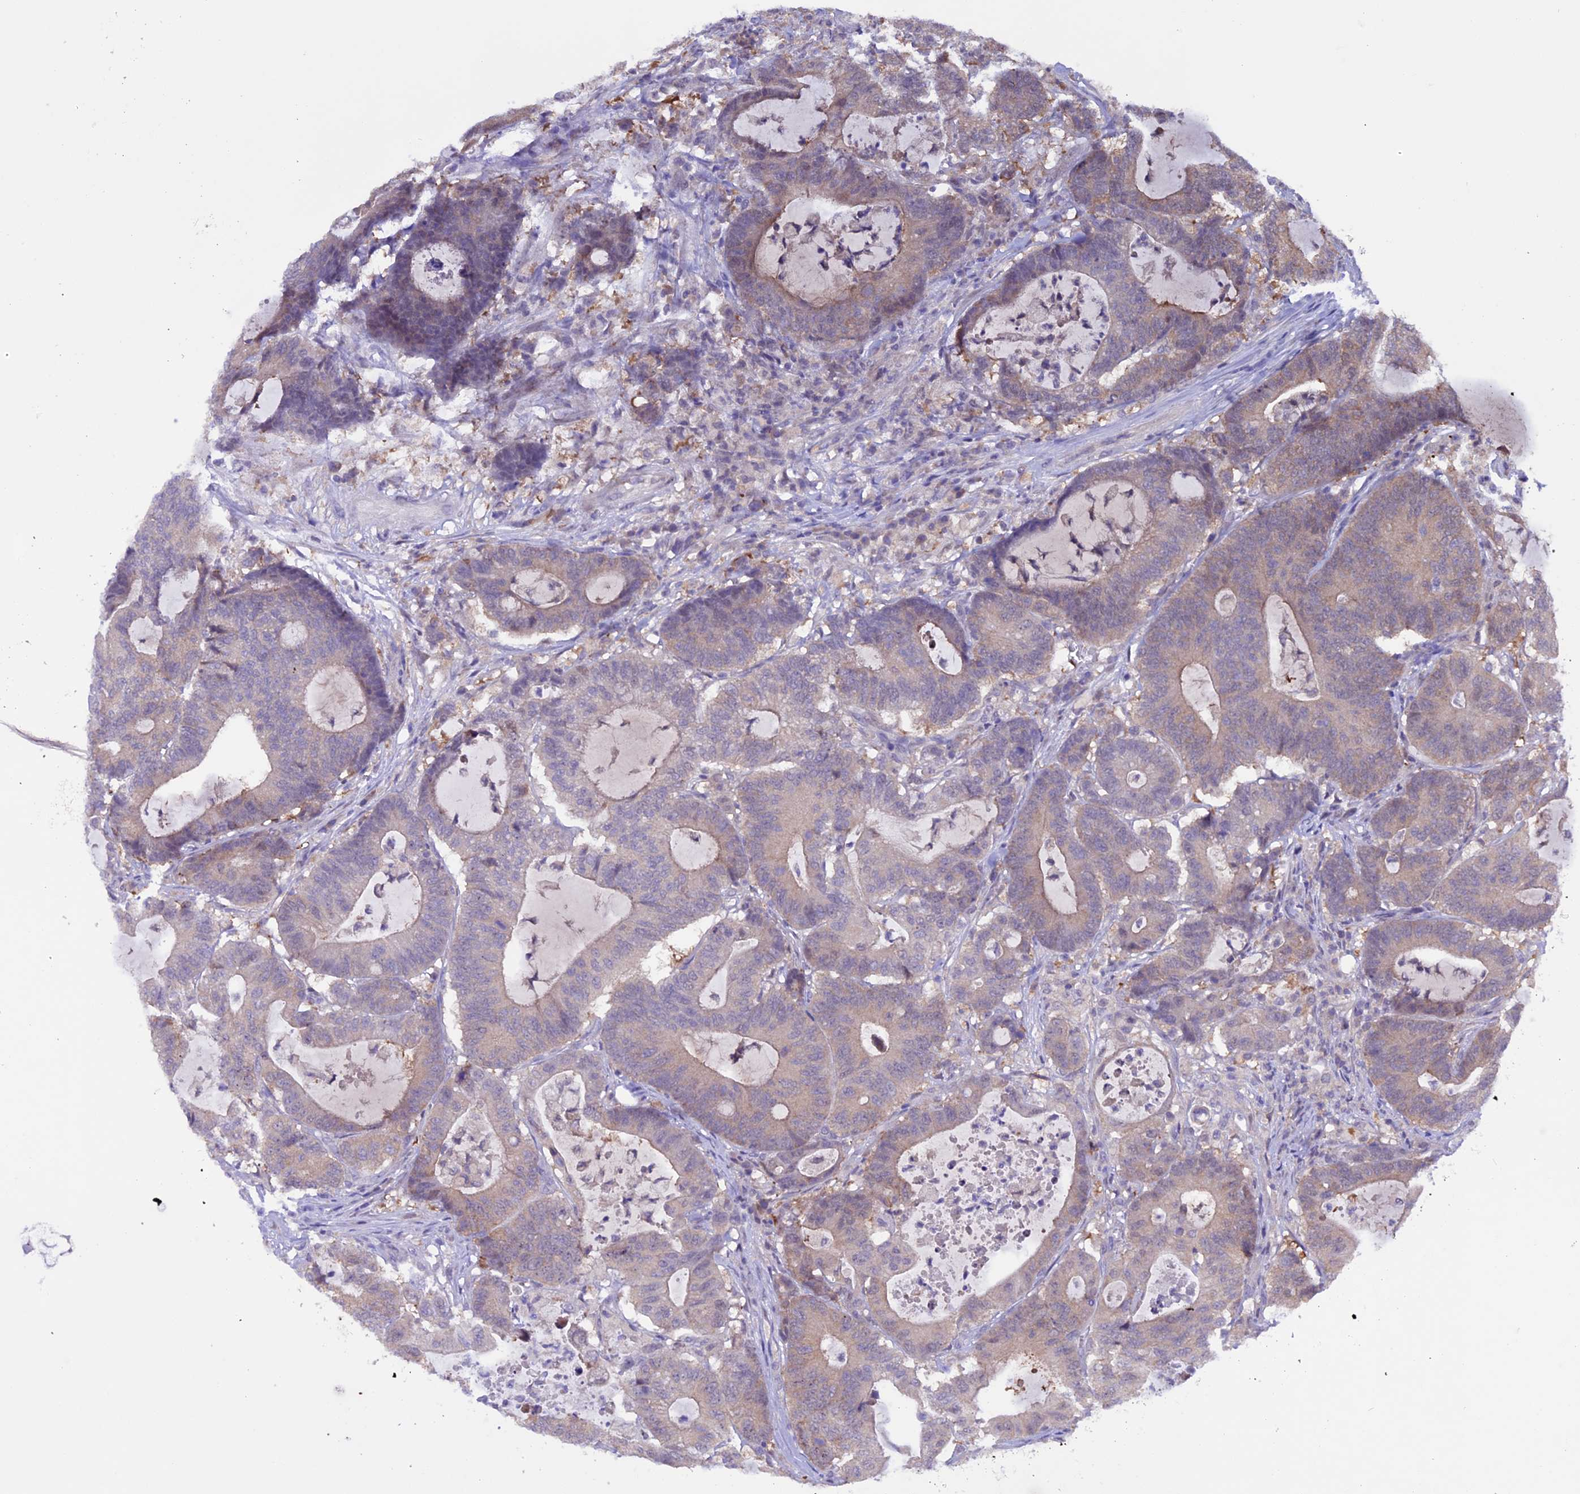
{"staining": {"intensity": "weak", "quantity": "<25%", "location": "cytoplasmic/membranous"}, "tissue": "colorectal cancer", "cell_type": "Tumor cells", "image_type": "cancer", "snomed": [{"axis": "morphology", "description": "Adenocarcinoma, NOS"}, {"axis": "topography", "description": "Colon"}], "caption": "Immunohistochemistry (IHC) histopathology image of neoplastic tissue: human adenocarcinoma (colorectal) stained with DAB displays no significant protein staining in tumor cells.", "gene": "XKR7", "patient": {"sex": "female", "age": 84}}